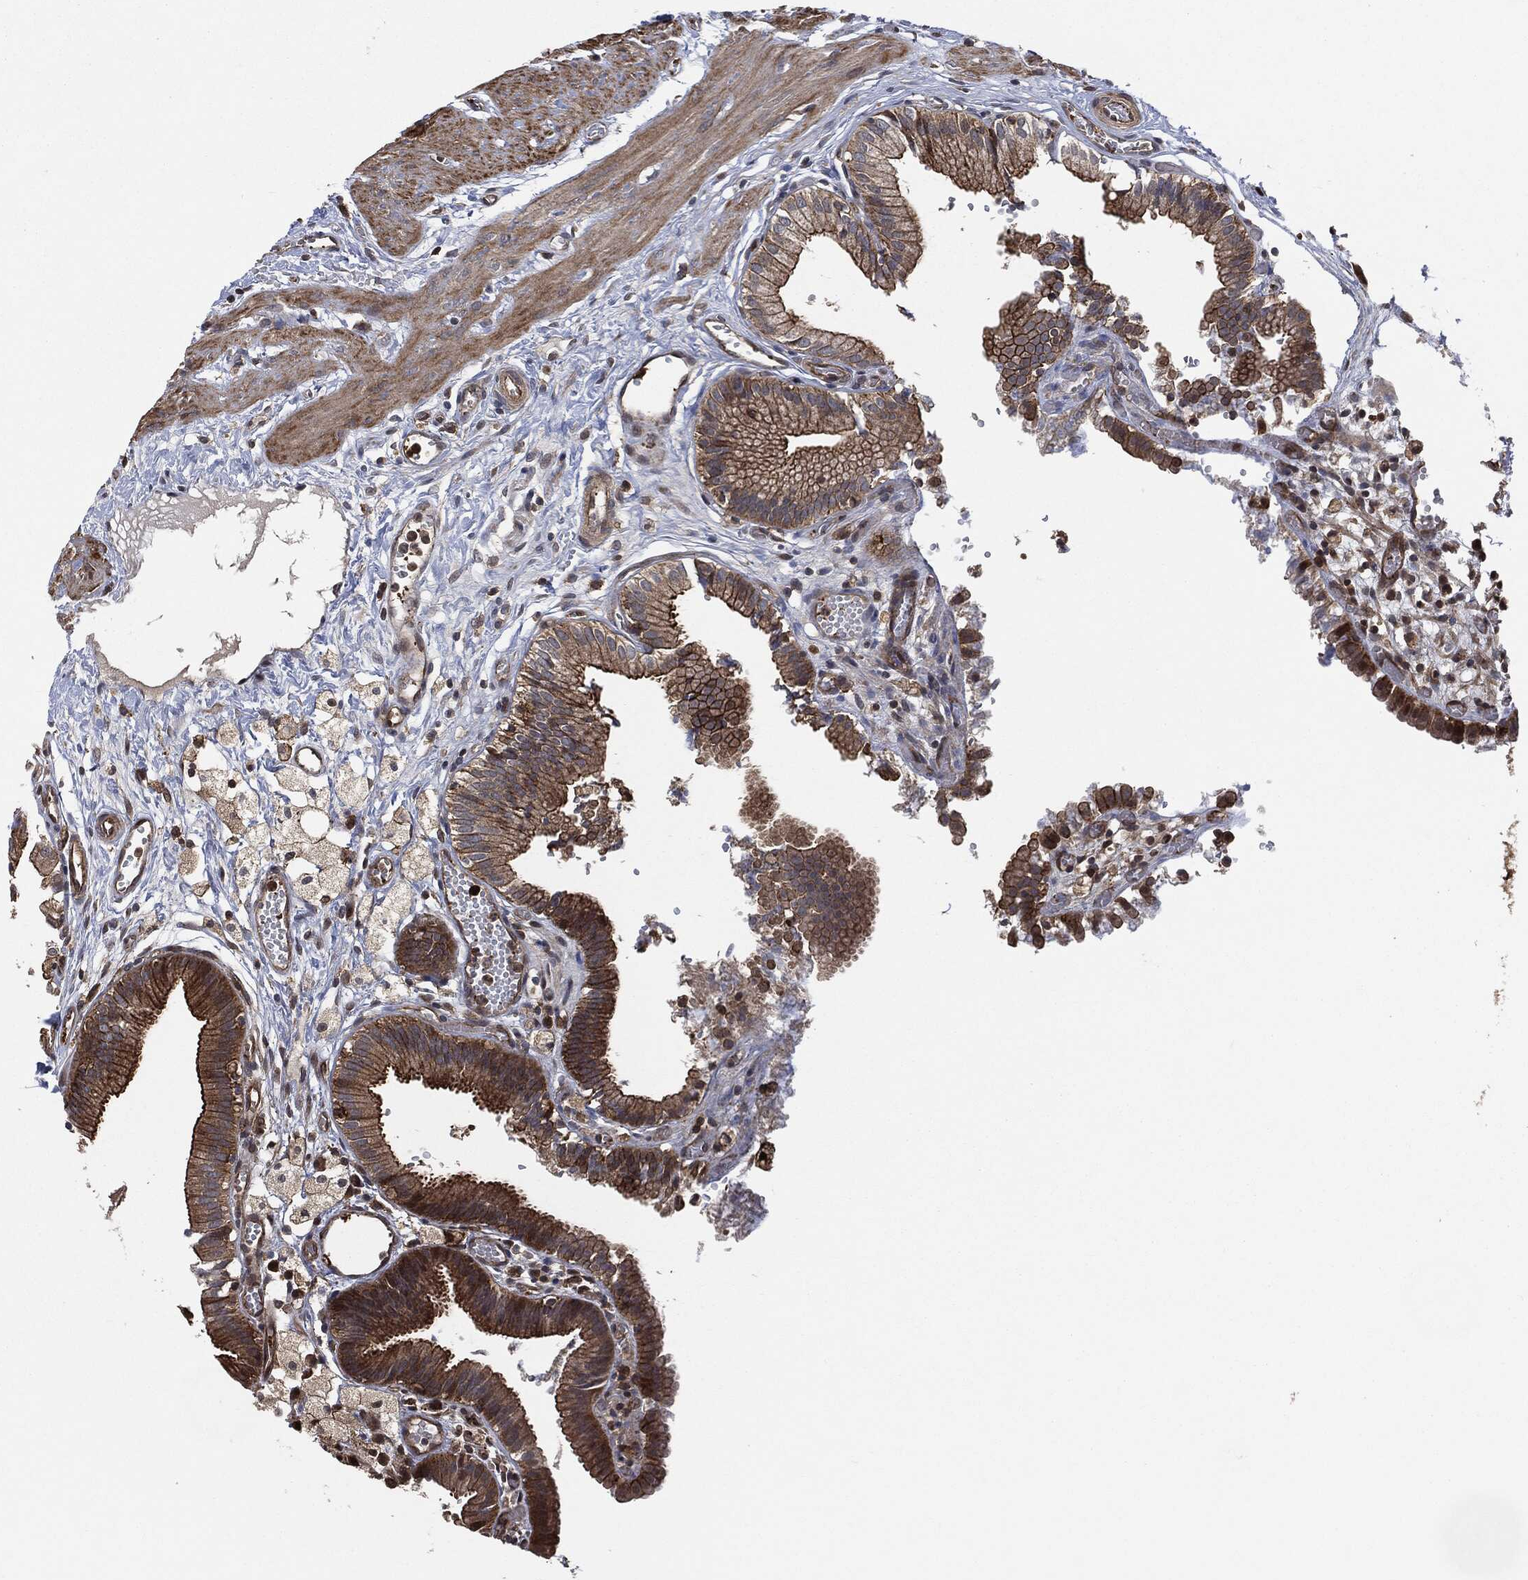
{"staining": {"intensity": "strong", "quantity": ">75%", "location": "cytoplasmic/membranous"}, "tissue": "gallbladder", "cell_type": "Glandular cells", "image_type": "normal", "snomed": [{"axis": "morphology", "description": "Normal tissue, NOS"}, {"axis": "topography", "description": "Gallbladder"}], "caption": "Immunohistochemical staining of normal human gallbladder shows >75% levels of strong cytoplasmic/membranous protein expression in about >75% of glandular cells.", "gene": "TPT1", "patient": {"sex": "female", "age": 24}}